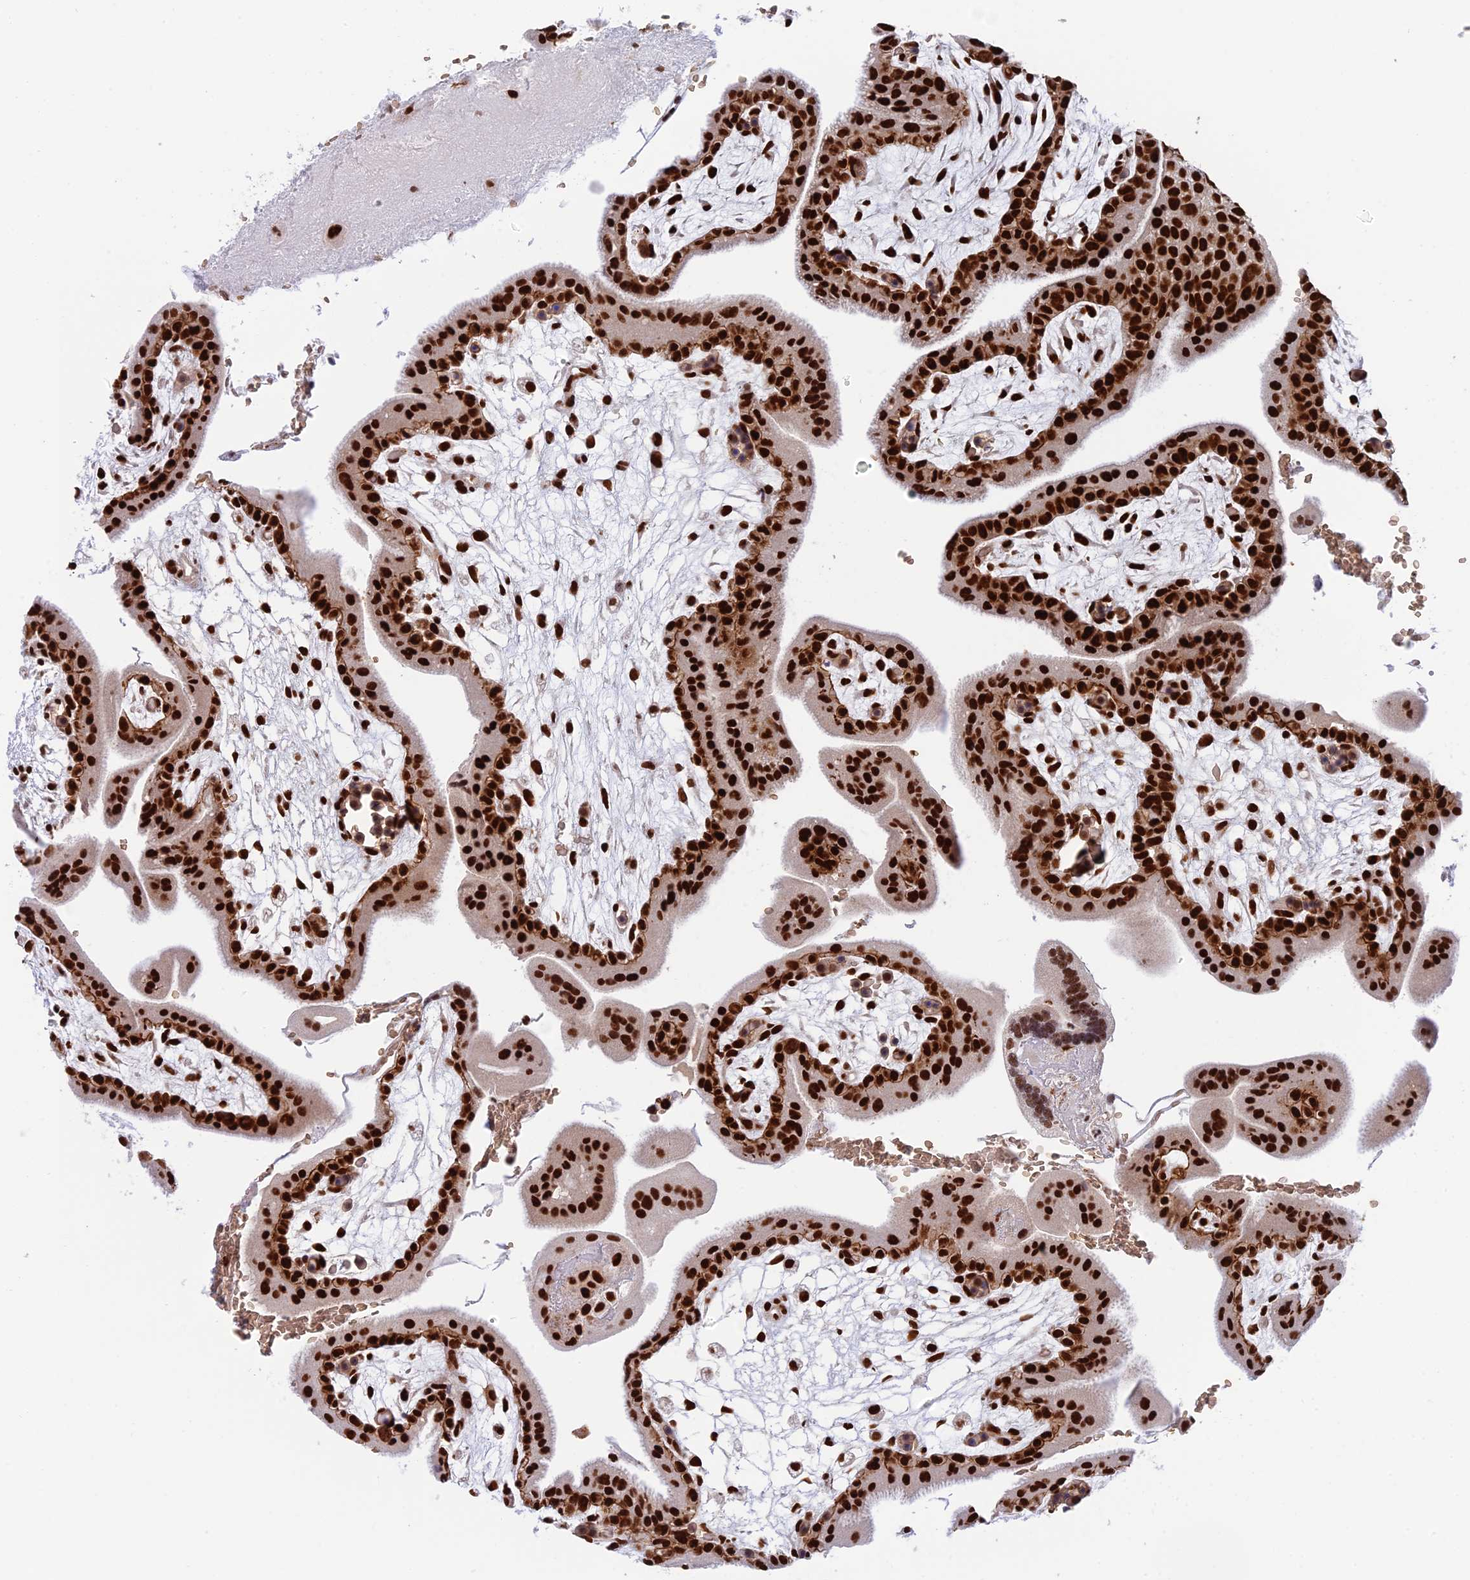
{"staining": {"intensity": "strong", "quantity": ">75%", "location": "nuclear"}, "tissue": "placenta", "cell_type": "Decidual cells", "image_type": "normal", "snomed": [{"axis": "morphology", "description": "Normal tissue, NOS"}, {"axis": "topography", "description": "Placenta"}], "caption": "Human placenta stained with a brown dye demonstrates strong nuclear positive expression in about >75% of decidual cells.", "gene": "EEF1AKMT3", "patient": {"sex": "female", "age": 35}}